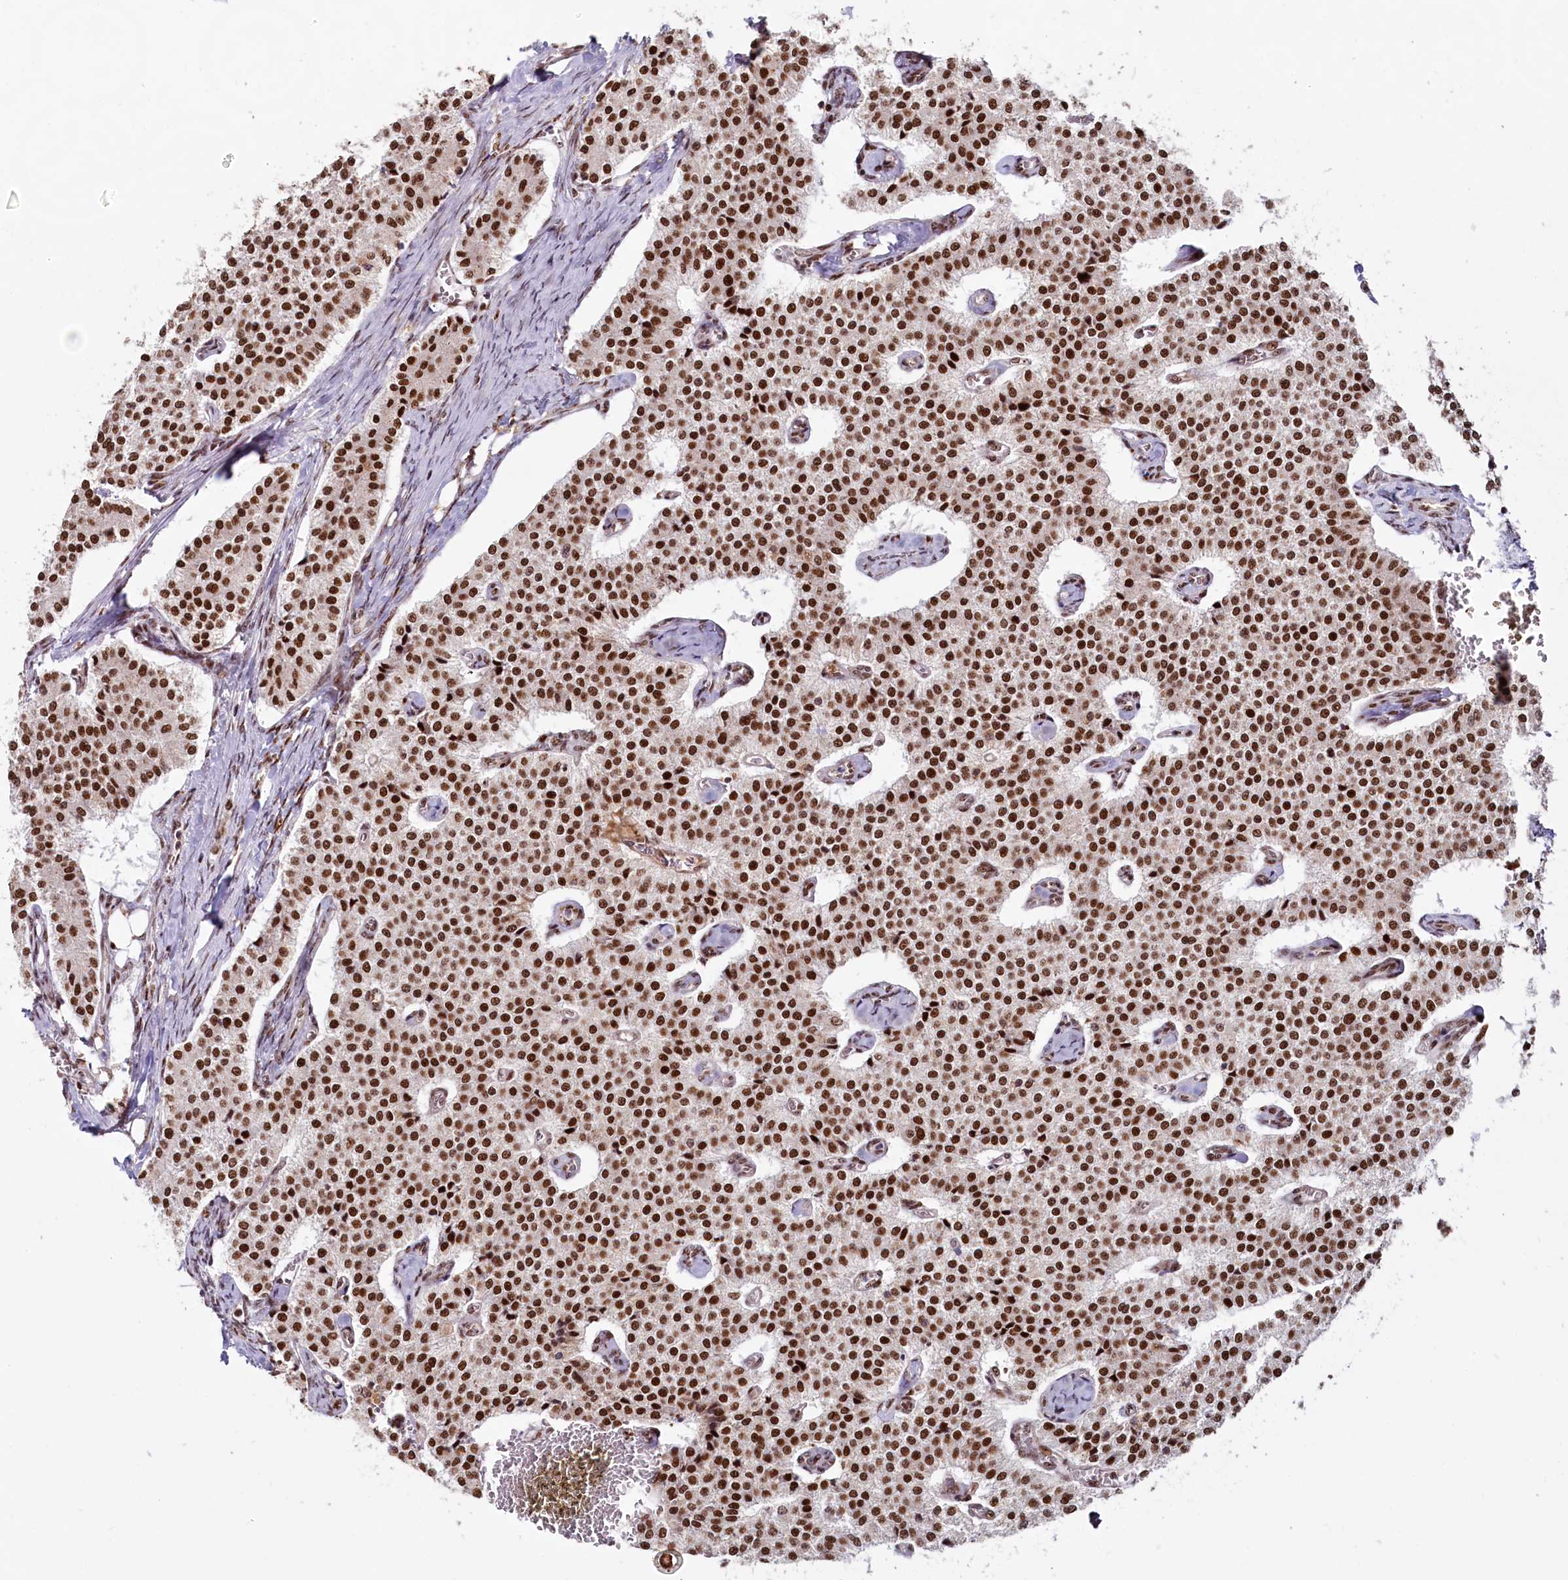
{"staining": {"intensity": "strong", "quantity": ">75%", "location": "nuclear"}, "tissue": "carcinoid", "cell_type": "Tumor cells", "image_type": "cancer", "snomed": [{"axis": "morphology", "description": "Carcinoid, malignant, NOS"}, {"axis": "topography", "description": "Colon"}], "caption": "The histopathology image exhibits staining of carcinoid, revealing strong nuclear protein expression (brown color) within tumor cells.", "gene": "TCOF1", "patient": {"sex": "female", "age": 52}}